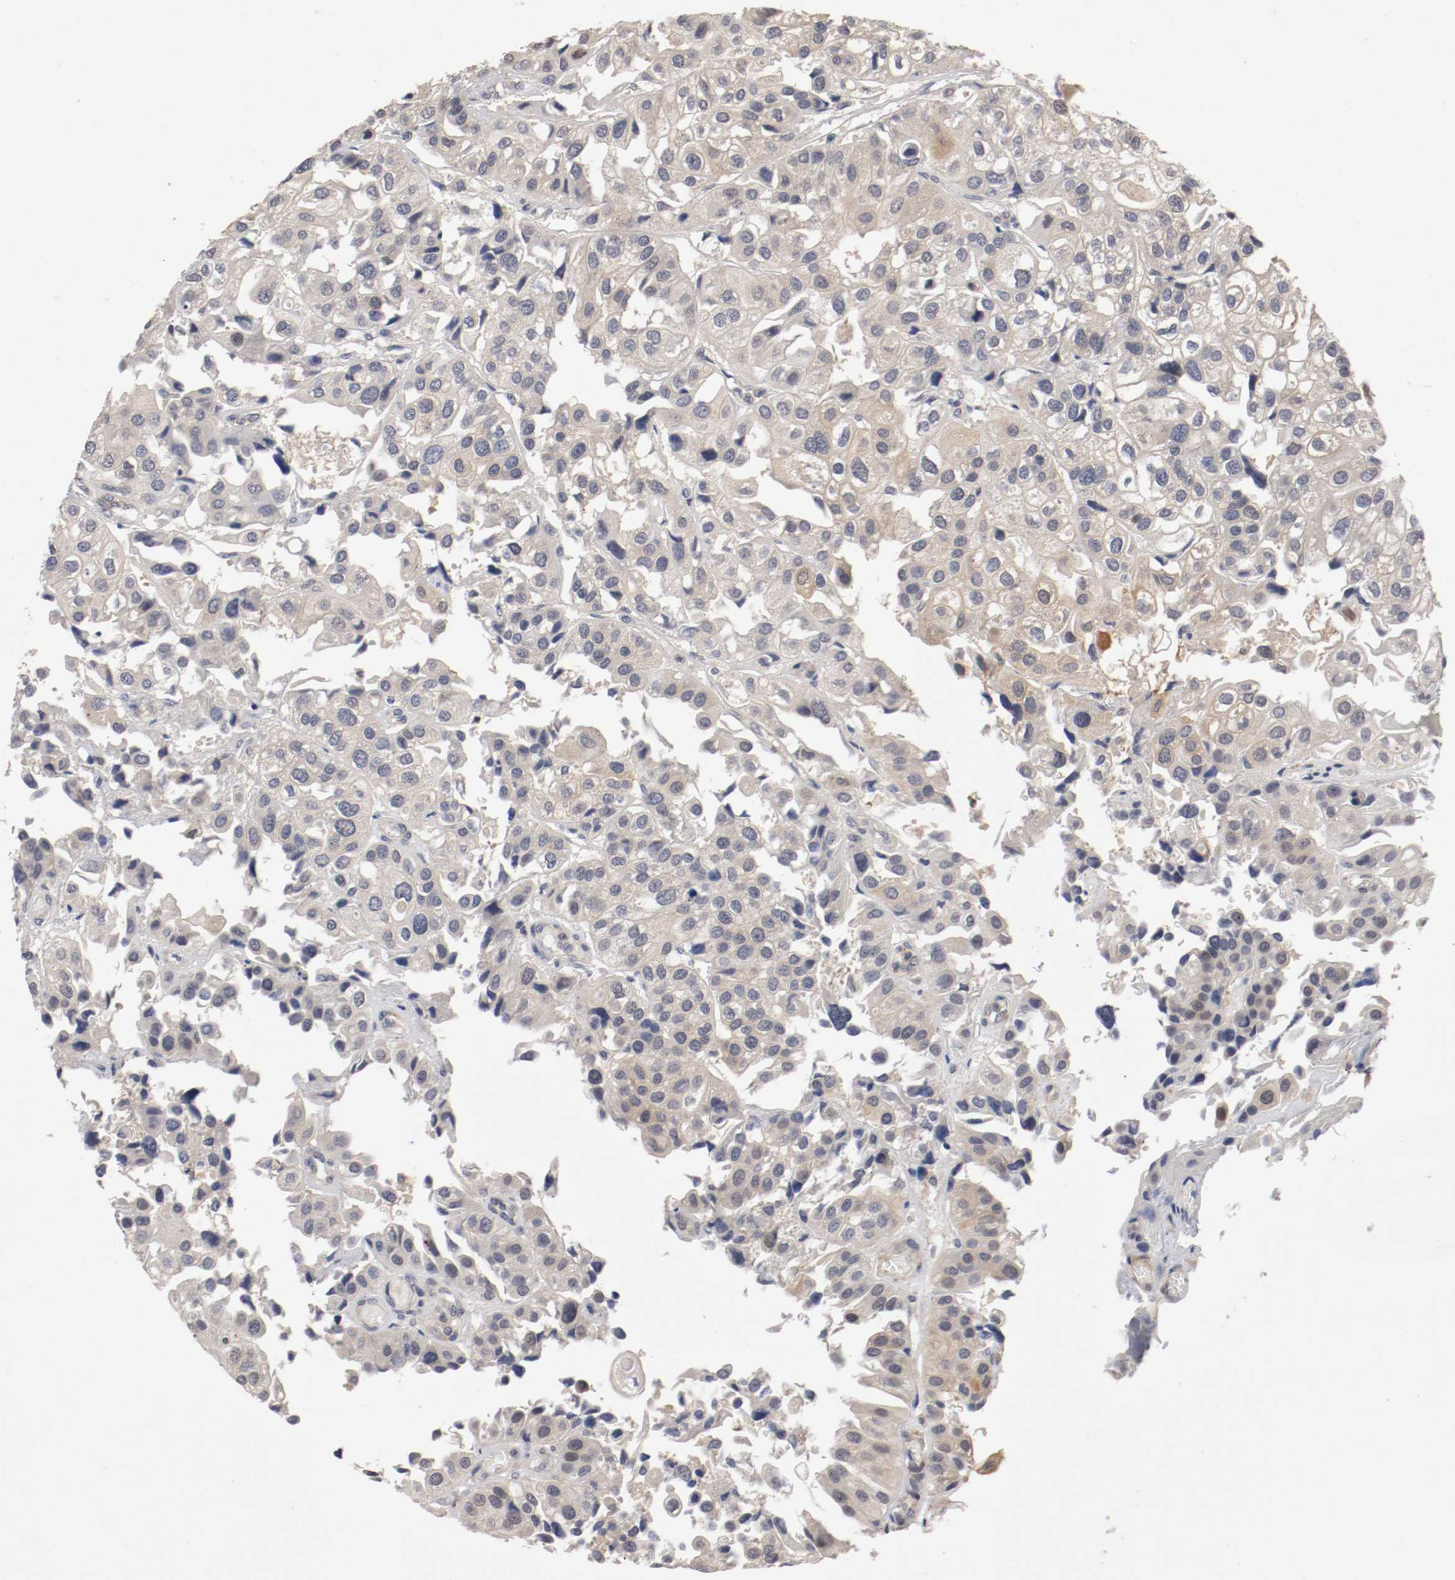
{"staining": {"intensity": "weak", "quantity": "25%-75%", "location": "cytoplasmic/membranous,nuclear"}, "tissue": "urothelial cancer", "cell_type": "Tumor cells", "image_type": "cancer", "snomed": [{"axis": "morphology", "description": "Urothelial carcinoma, High grade"}, {"axis": "topography", "description": "Urinary bladder"}], "caption": "Urothelial carcinoma (high-grade) stained with a protein marker displays weak staining in tumor cells.", "gene": "RBM23", "patient": {"sex": "female", "age": 64}}